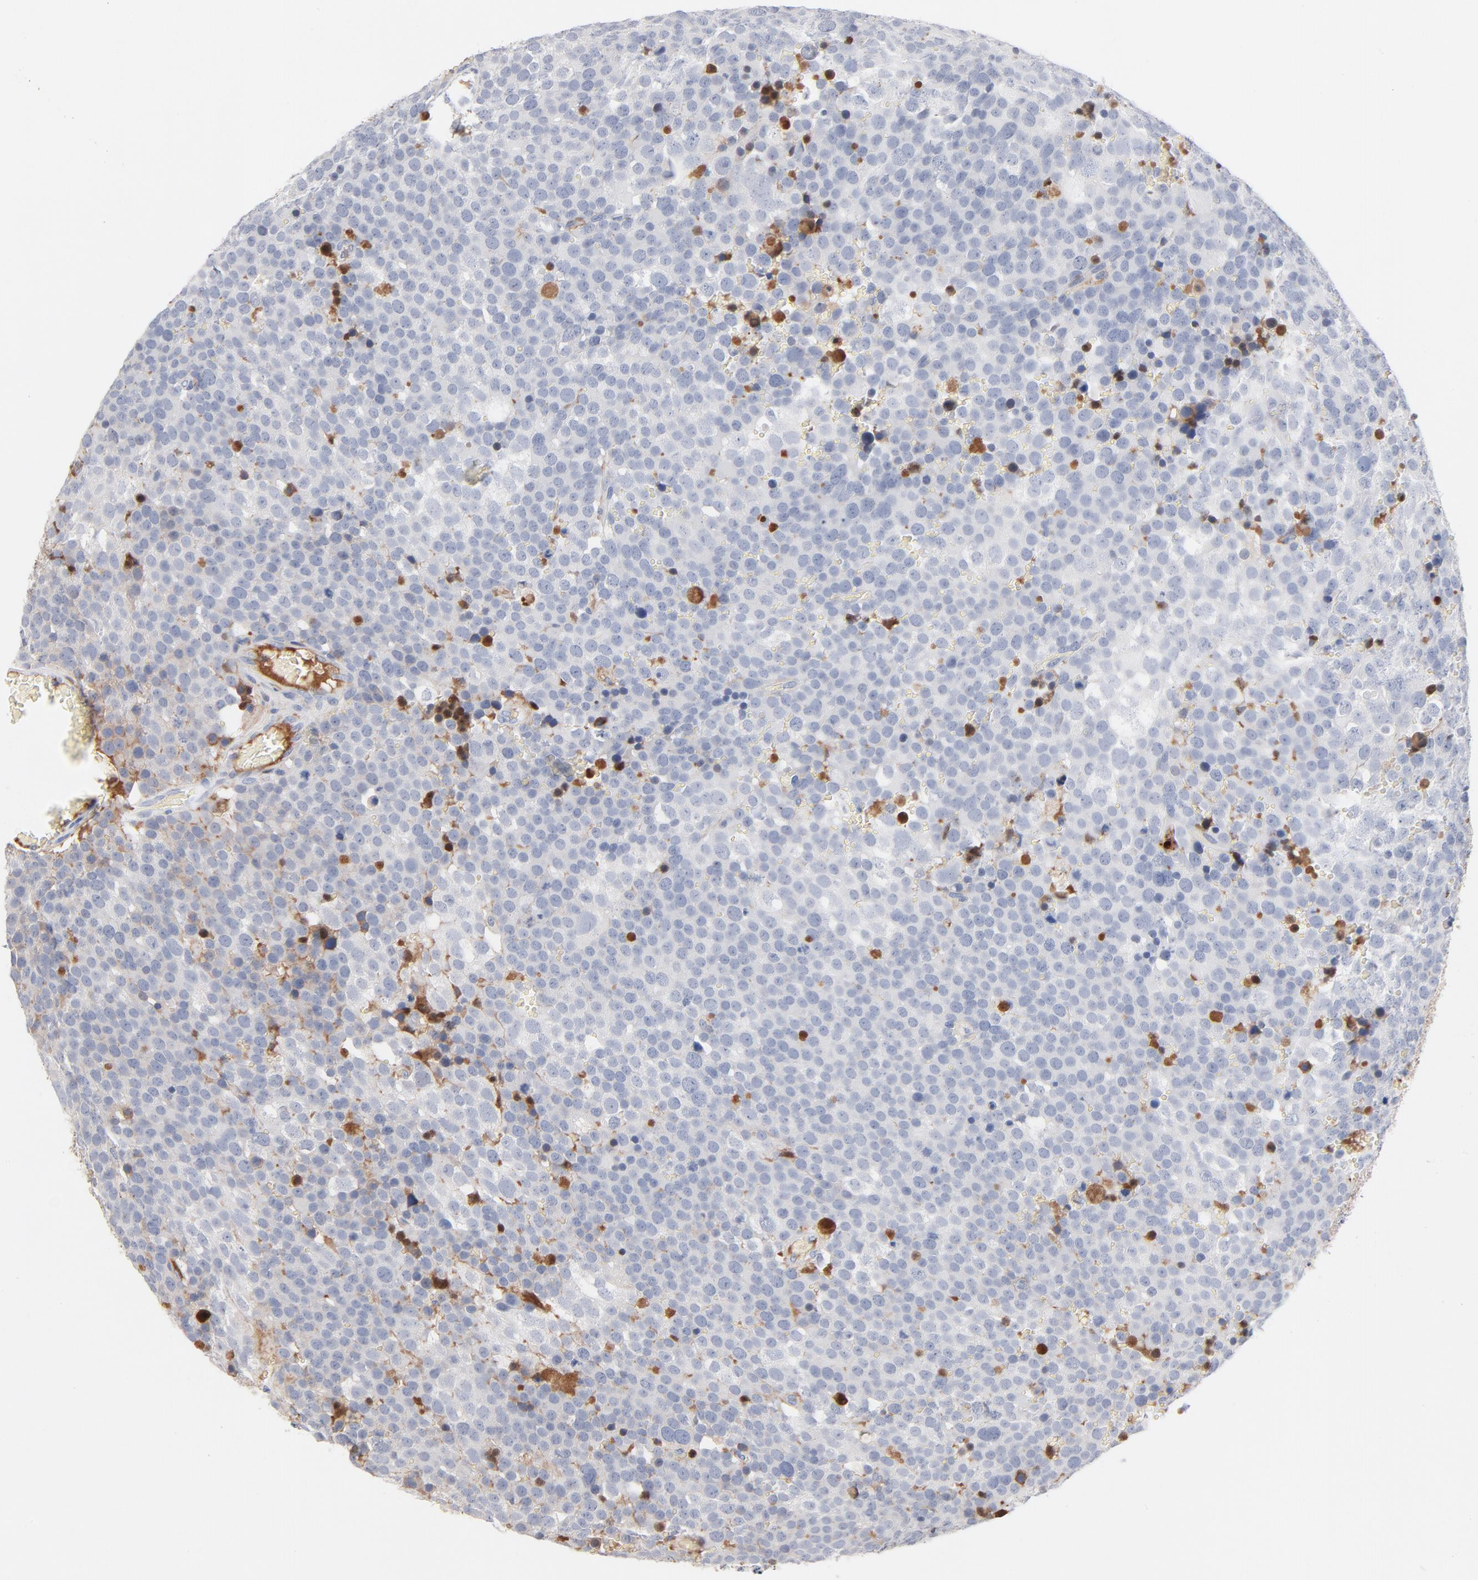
{"staining": {"intensity": "negative", "quantity": "none", "location": "none"}, "tissue": "testis cancer", "cell_type": "Tumor cells", "image_type": "cancer", "snomed": [{"axis": "morphology", "description": "Seminoma, NOS"}, {"axis": "topography", "description": "Testis"}], "caption": "The histopathology image demonstrates no significant expression in tumor cells of seminoma (testis).", "gene": "SERPINA4", "patient": {"sex": "male", "age": 71}}